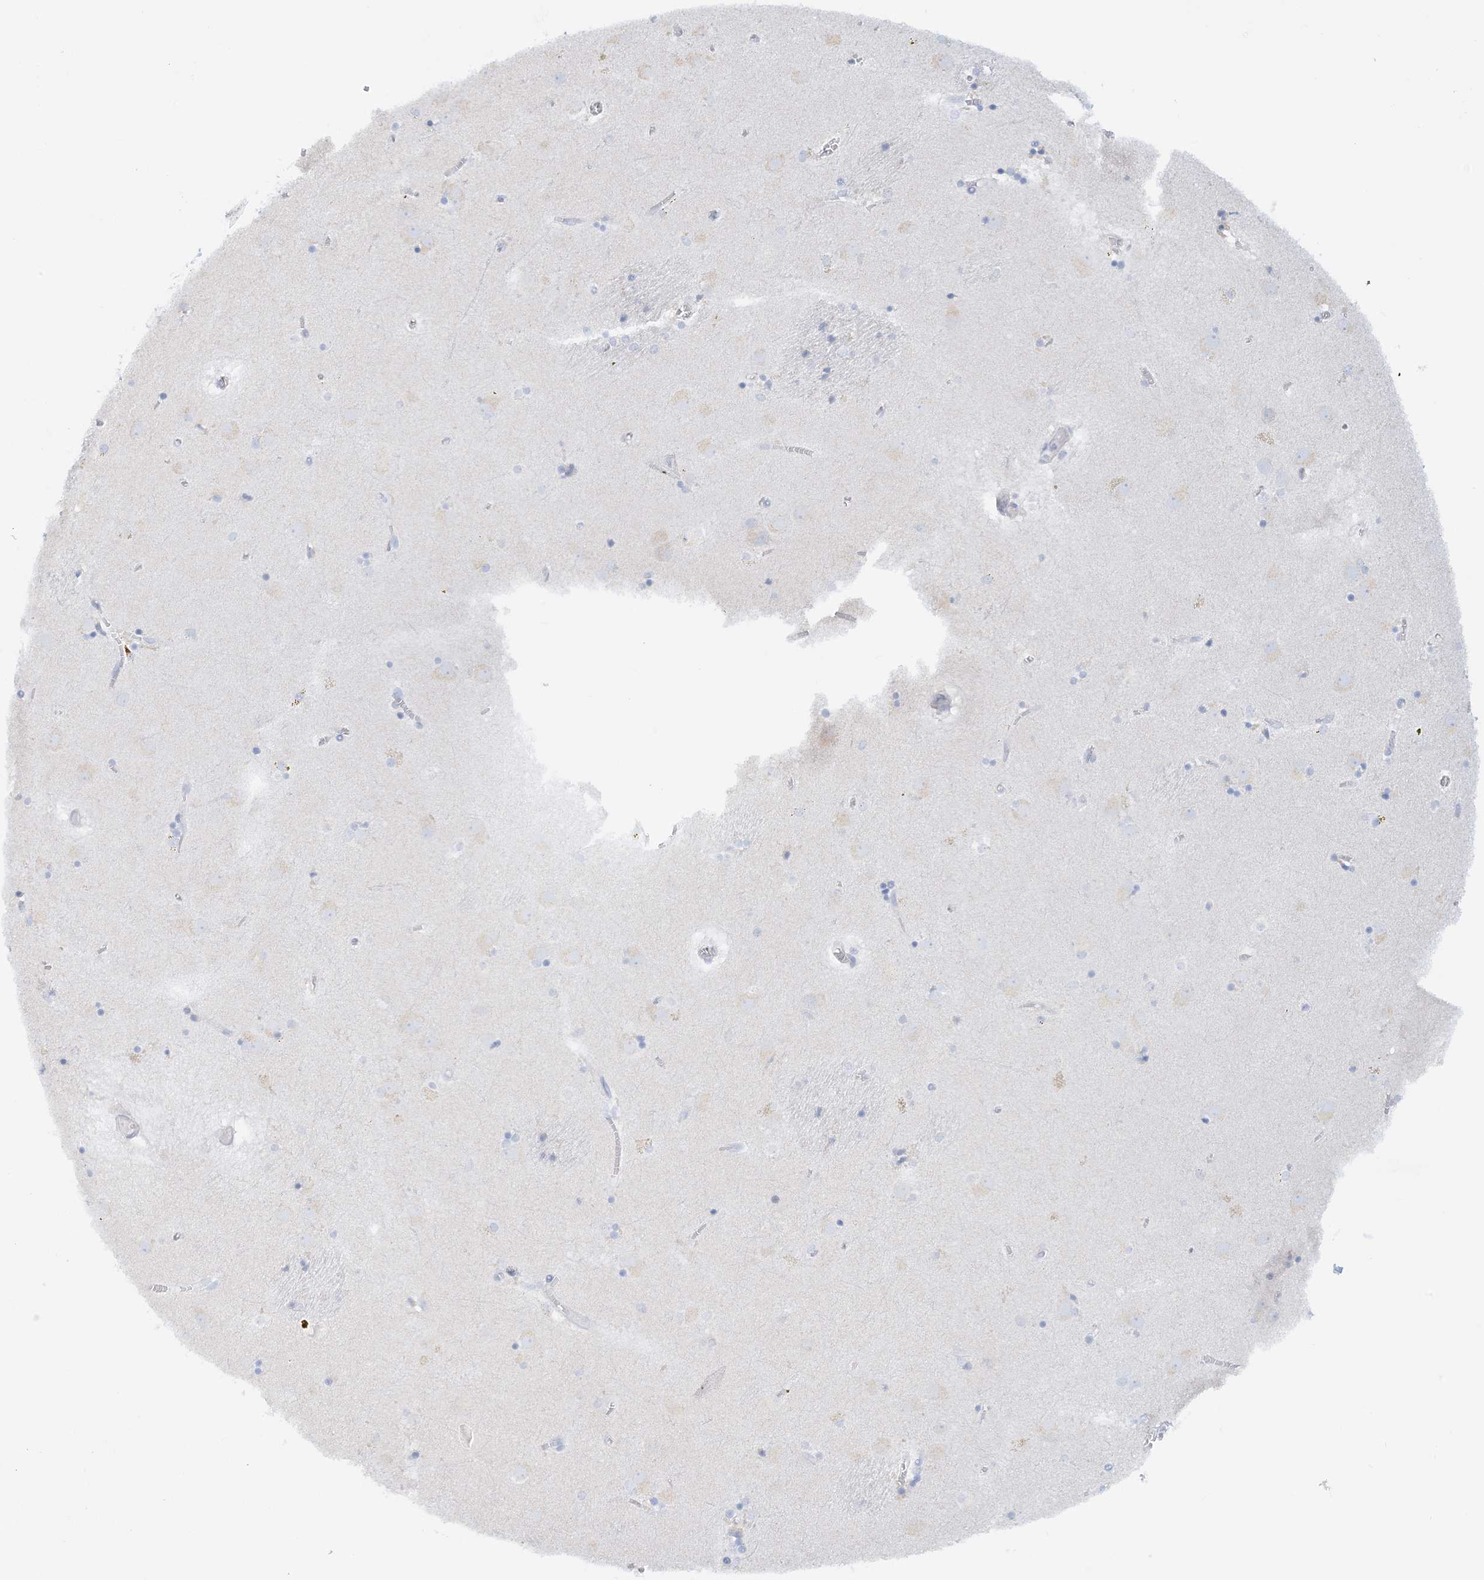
{"staining": {"intensity": "moderate", "quantity": "<25%", "location": "cytoplasmic/membranous"}, "tissue": "caudate", "cell_type": "Glial cells", "image_type": "normal", "snomed": [{"axis": "morphology", "description": "Normal tissue, NOS"}, {"axis": "topography", "description": "Lateral ventricle wall"}], "caption": "Glial cells reveal low levels of moderate cytoplasmic/membranous expression in about <25% of cells in benign human caudate.", "gene": "COA3", "patient": {"sex": "male", "age": 70}}